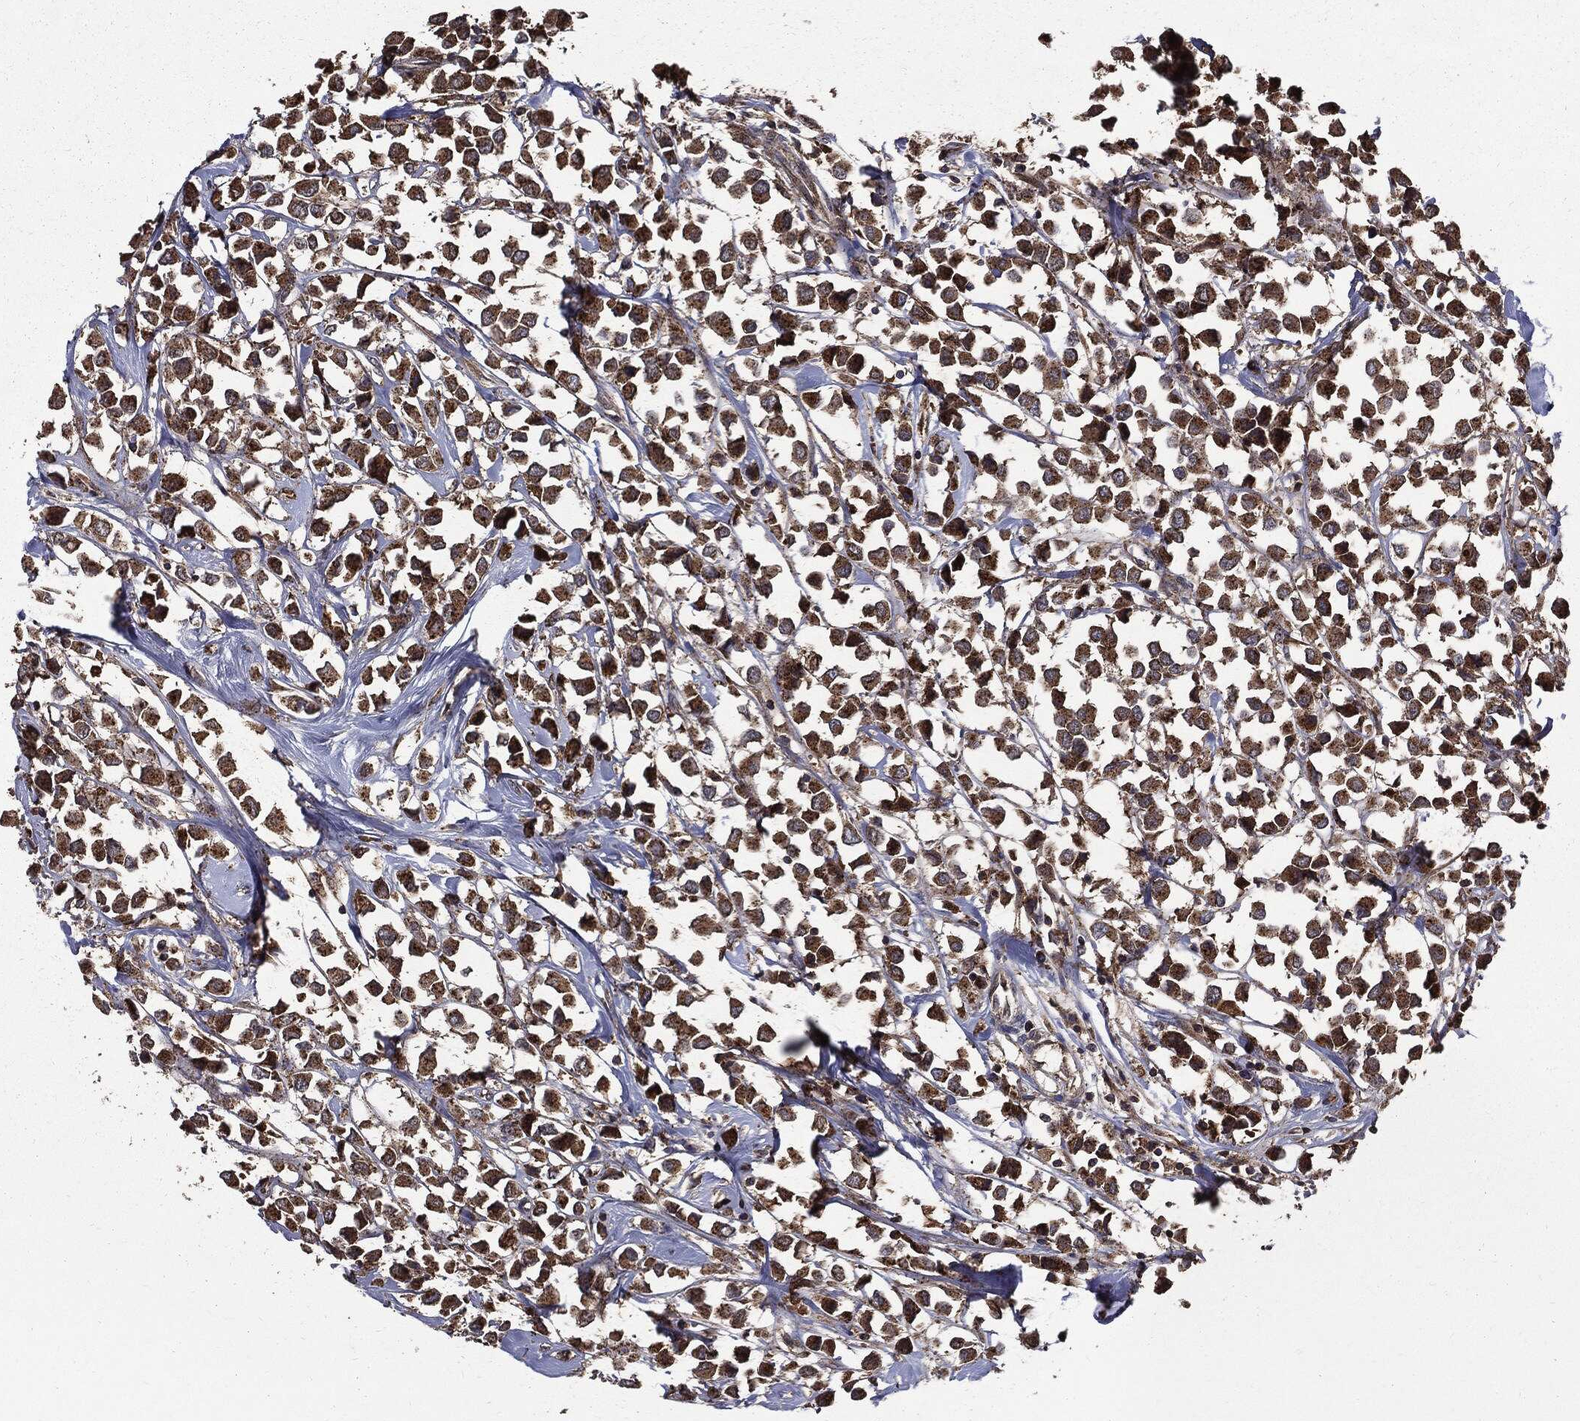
{"staining": {"intensity": "strong", "quantity": ">75%", "location": "cytoplasmic/membranous"}, "tissue": "breast cancer", "cell_type": "Tumor cells", "image_type": "cancer", "snomed": [{"axis": "morphology", "description": "Duct carcinoma"}, {"axis": "topography", "description": "Breast"}], "caption": "Protein expression analysis of breast cancer demonstrates strong cytoplasmic/membranous positivity in about >75% of tumor cells.", "gene": "PDCD6IP", "patient": {"sex": "female", "age": 61}}